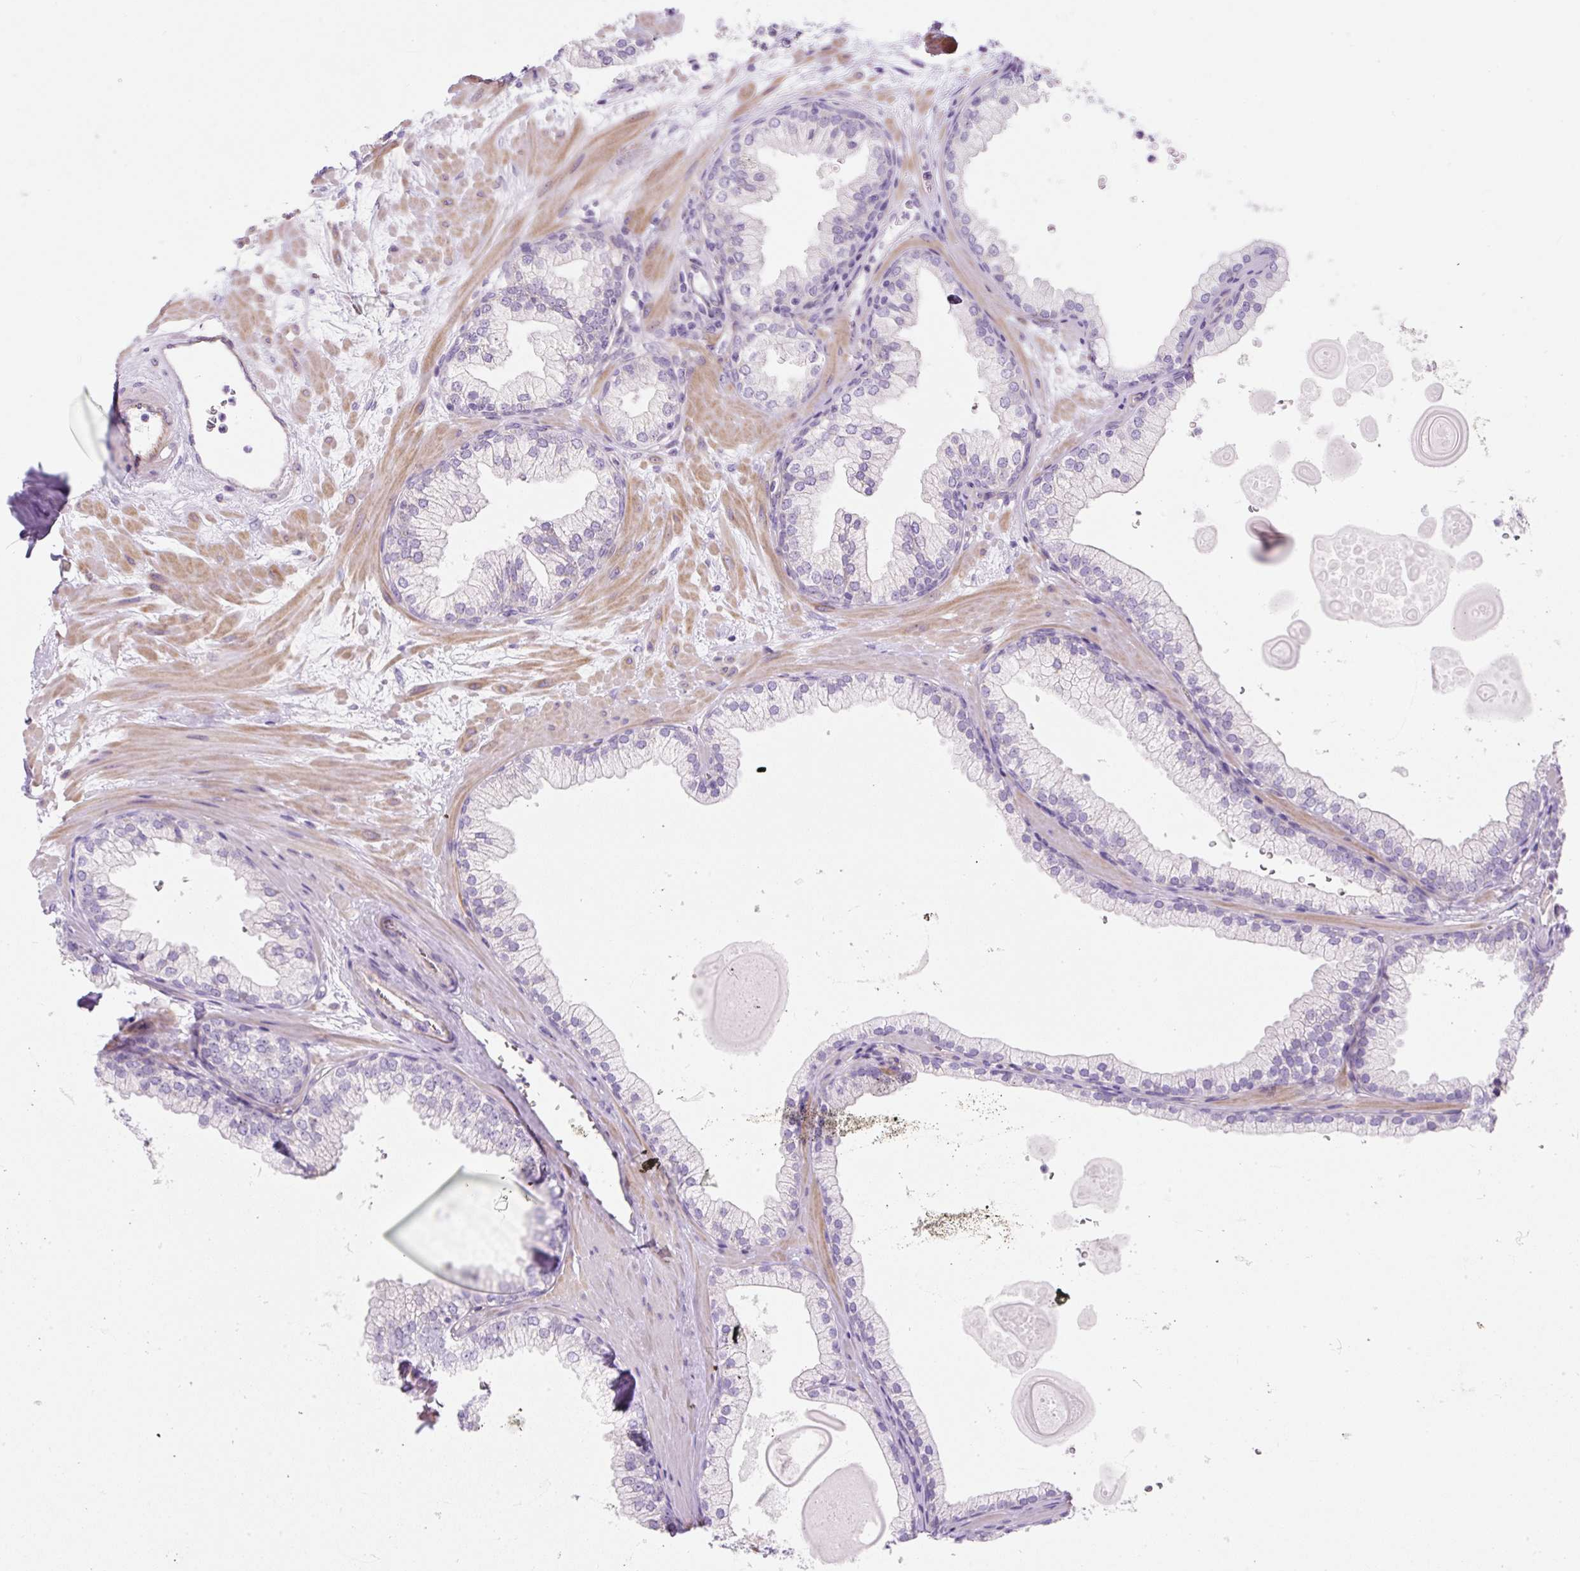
{"staining": {"intensity": "negative", "quantity": "none", "location": "none"}, "tissue": "prostate", "cell_type": "Glandular cells", "image_type": "normal", "snomed": [{"axis": "morphology", "description": "Normal tissue, NOS"}, {"axis": "topography", "description": "Prostate"}, {"axis": "topography", "description": "Peripheral nerve tissue"}], "caption": "DAB immunohistochemical staining of normal human prostate exhibits no significant expression in glandular cells.", "gene": "ERAP2", "patient": {"sex": "male", "age": 61}}